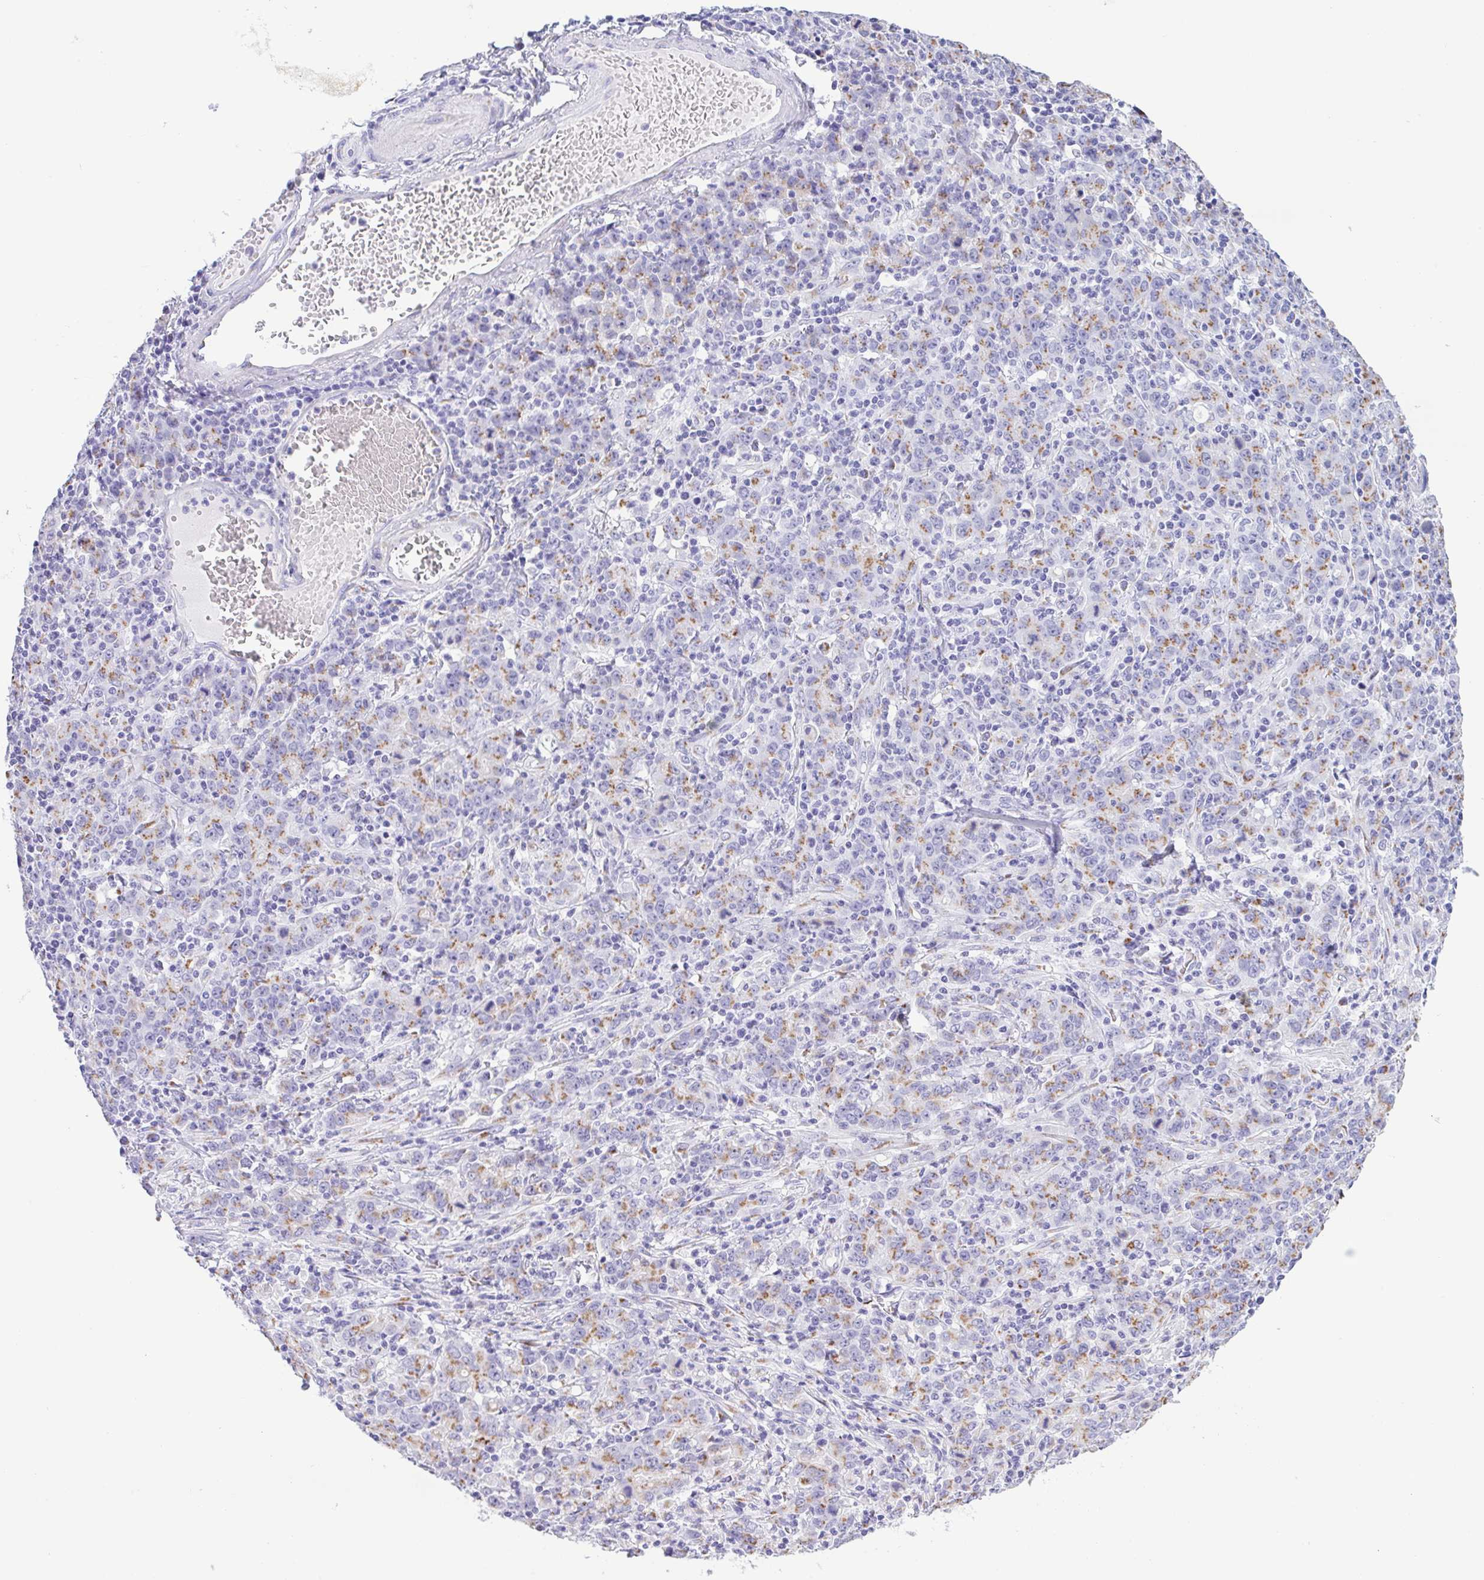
{"staining": {"intensity": "moderate", "quantity": ">75%", "location": "cytoplasmic/membranous"}, "tissue": "stomach cancer", "cell_type": "Tumor cells", "image_type": "cancer", "snomed": [{"axis": "morphology", "description": "Adenocarcinoma, NOS"}, {"axis": "topography", "description": "Stomach, upper"}], "caption": "Immunohistochemical staining of stomach cancer (adenocarcinoma) exhibits medium levels of moderate cytoplasmic/membranous protein staining in about >75% of tumor cells.", "gene": "SULT1B1", "patient": {"sex": "male", "age": 69}}